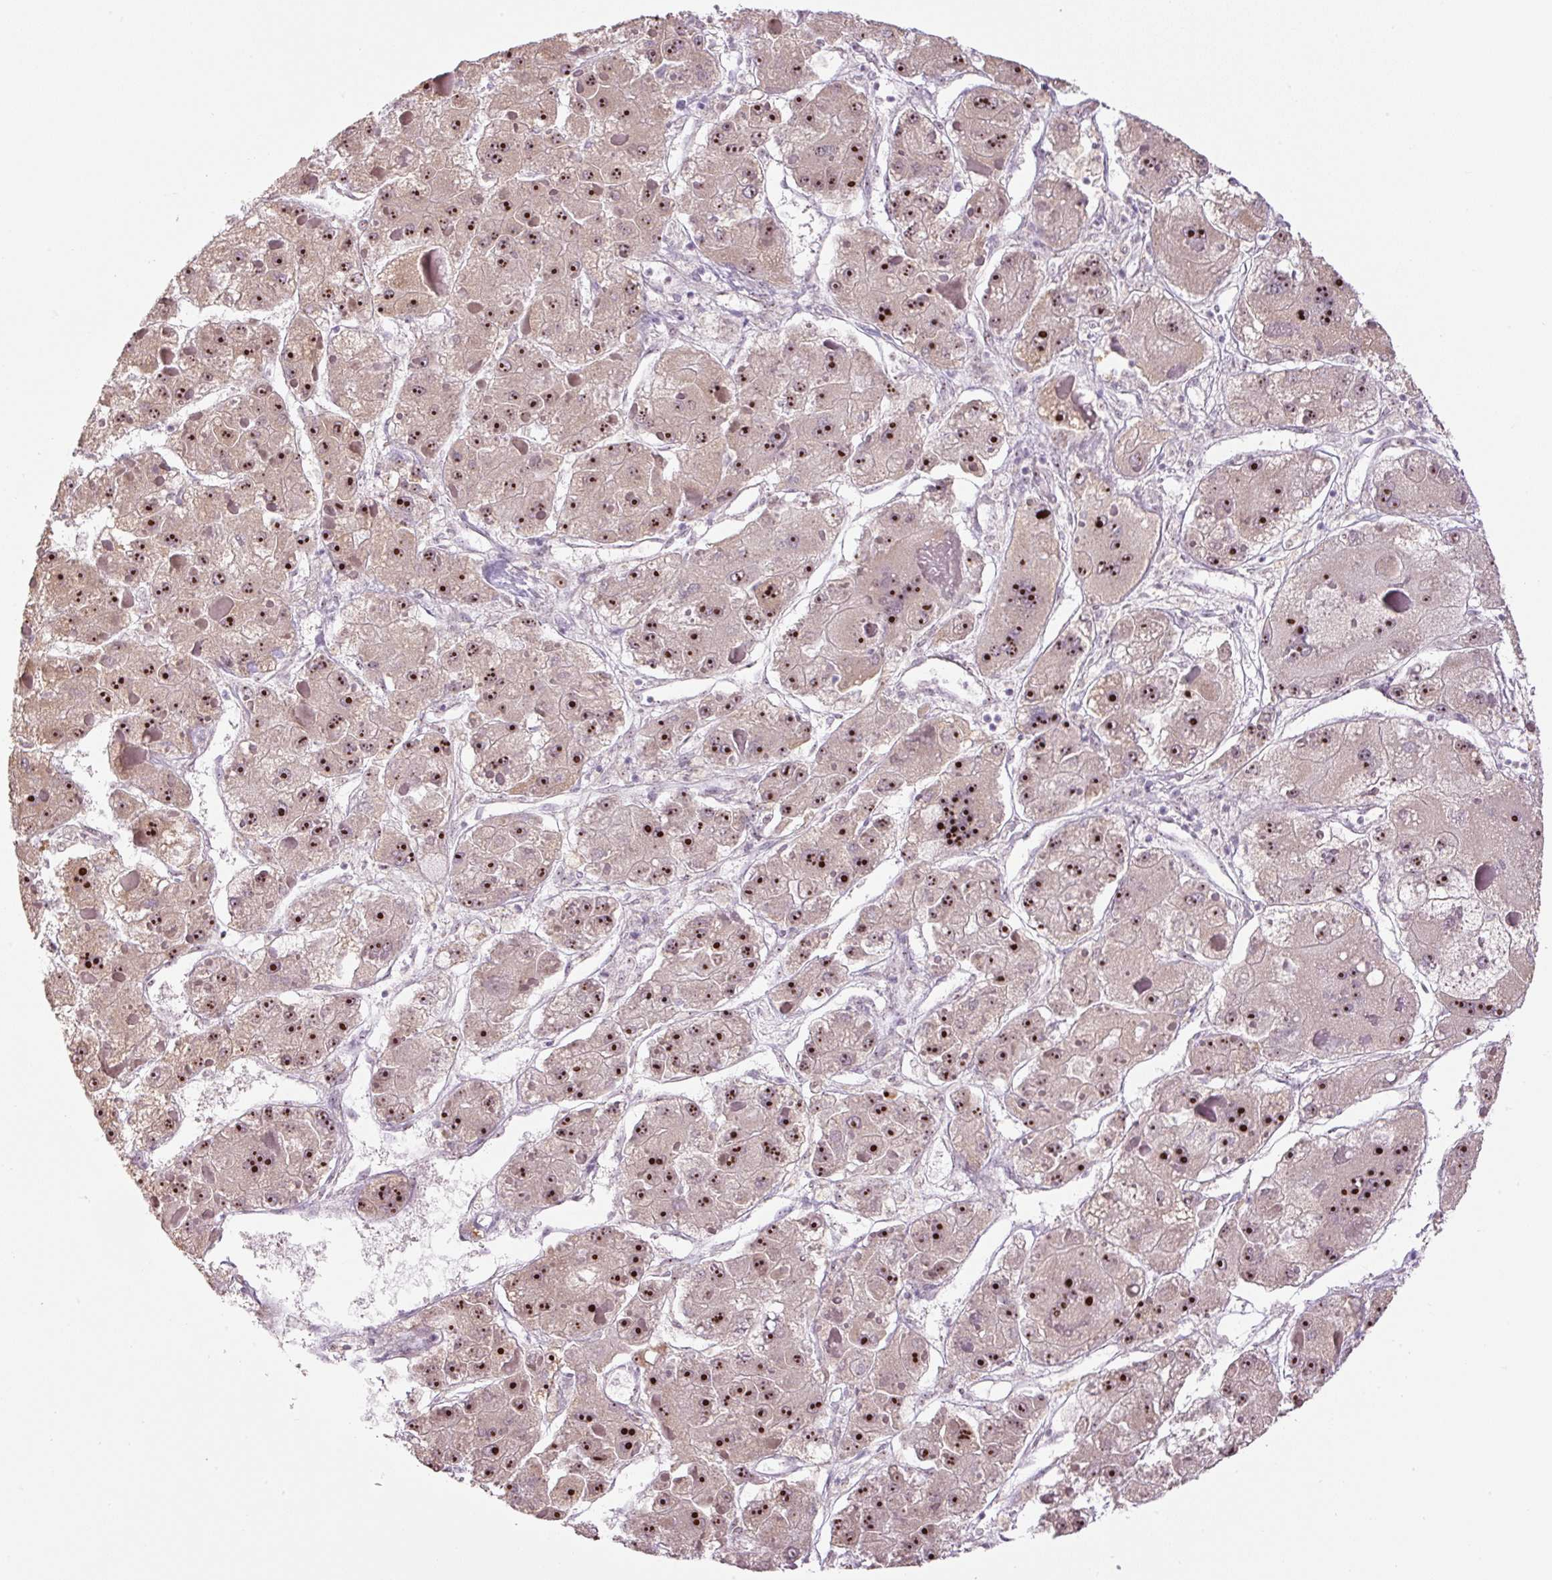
{"staining": {"intensity": "strong", "quantity": ">75%", "location": "nuclear"}, "tissue": "liver cancer", "cell_type": "Tumor cells", "image_type": "cancer", "snomed": [{"axis": "morphology", "description": "Carcinoma, Hepatocellular, NOS"}, {"axis": "topography", "description": "Liver"}], "caption": "Human liver cancer (hepatocellular carcinoma) stained with a brown dye displays strong nuclear positive positivity in approximately >75% of tumor cells.", "gene": "TMEM151B", "patient": {"sex": "female", "age": 73}}